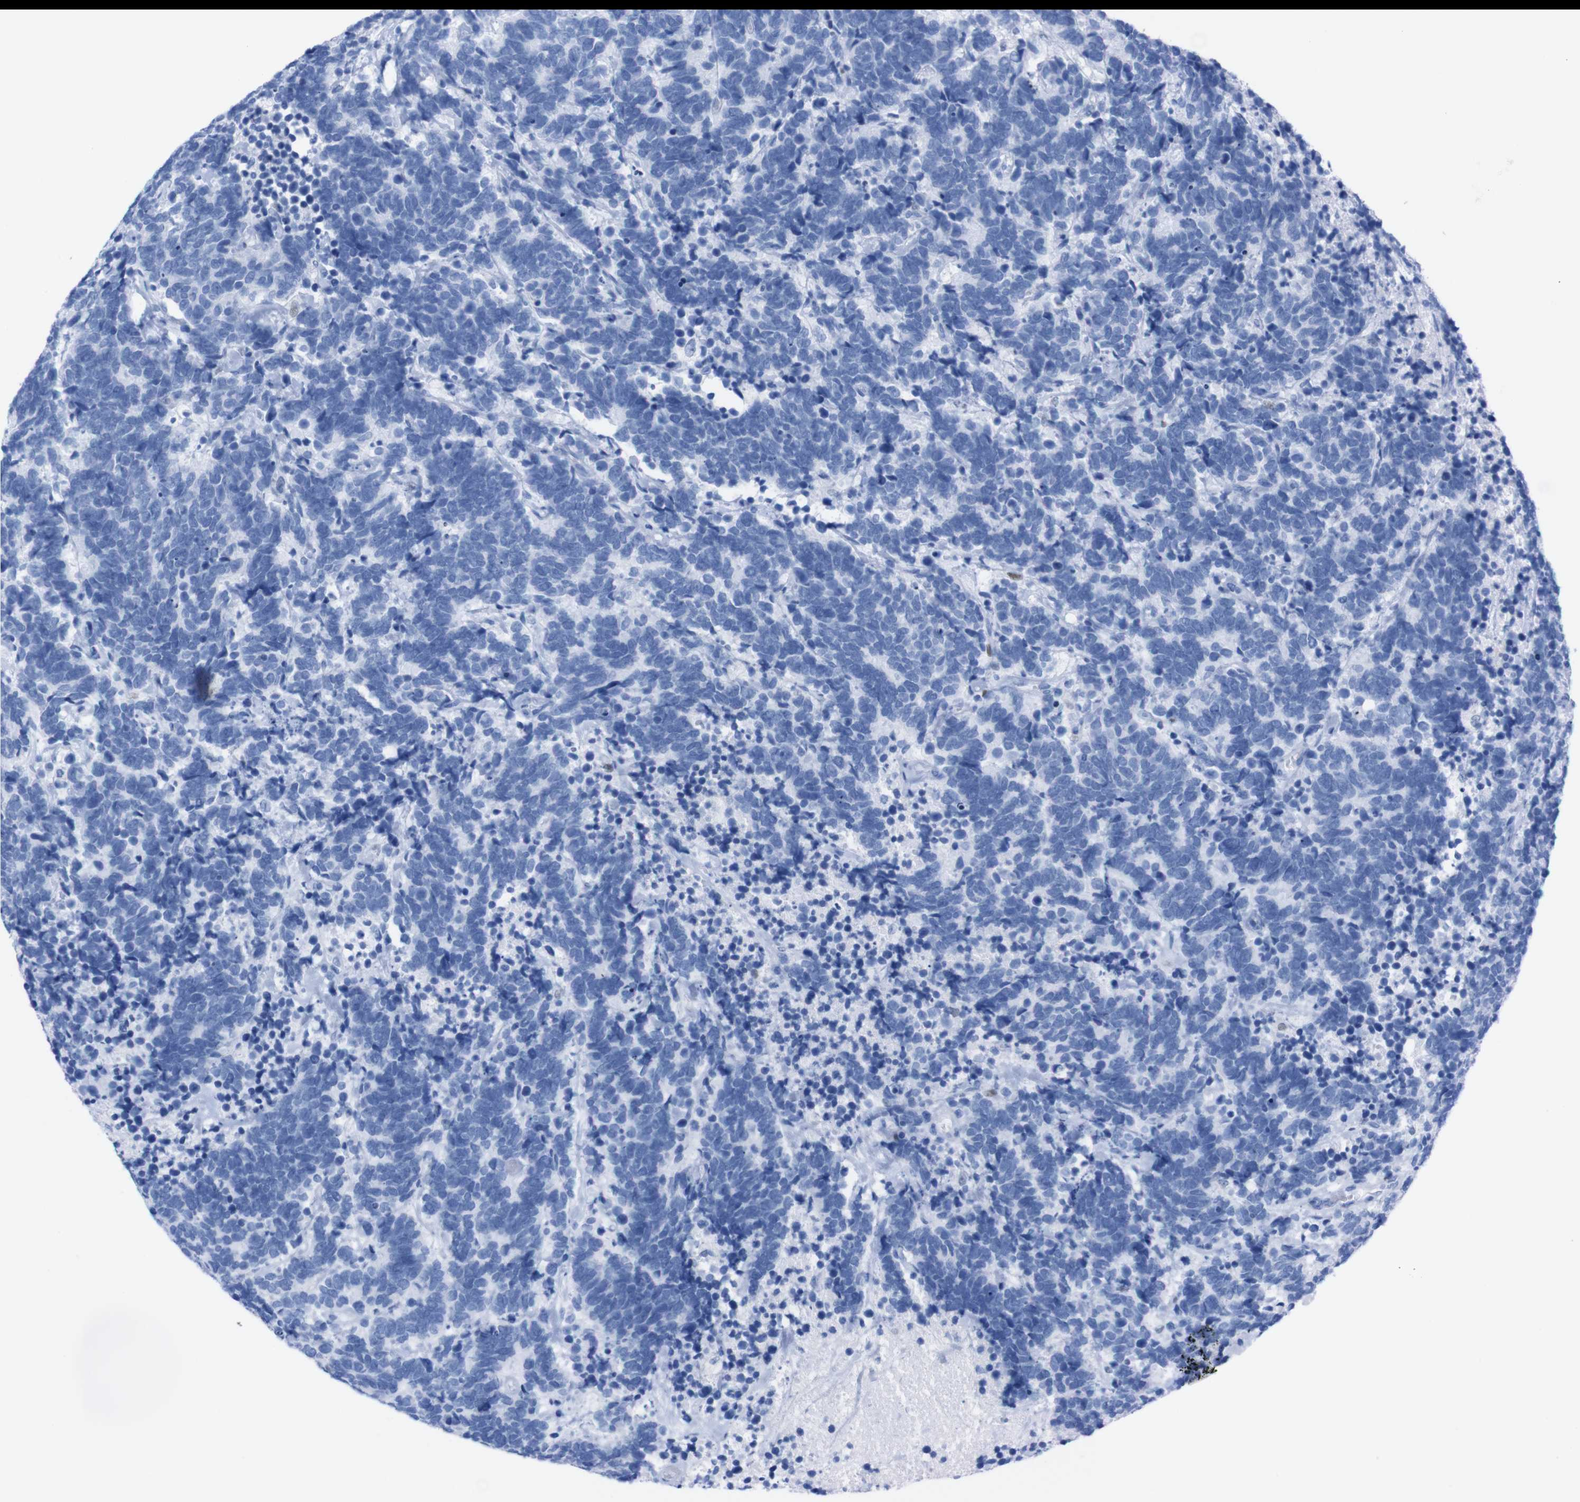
{"staining": {"intensity": "negative", "quantity": "none", "location": "none"}, "tissue": "carcinoid", "cell_type": "Tumor cells", "image_type": "cancer", "snomed": [{"axis": "morphology", "description": "Carcinoma, NOS"}, {"axis": "morphology", "description": "Carcinoid, malignant, NOS"}, {"axis": "topography", "description": "Urinary bladder"}], "caption": "DAB immunohistochemical staining of carcinoma displays no significant expression in tumor cells.", "gene": "P2RY12", "patient": {"sex": "male", "age": 57}}